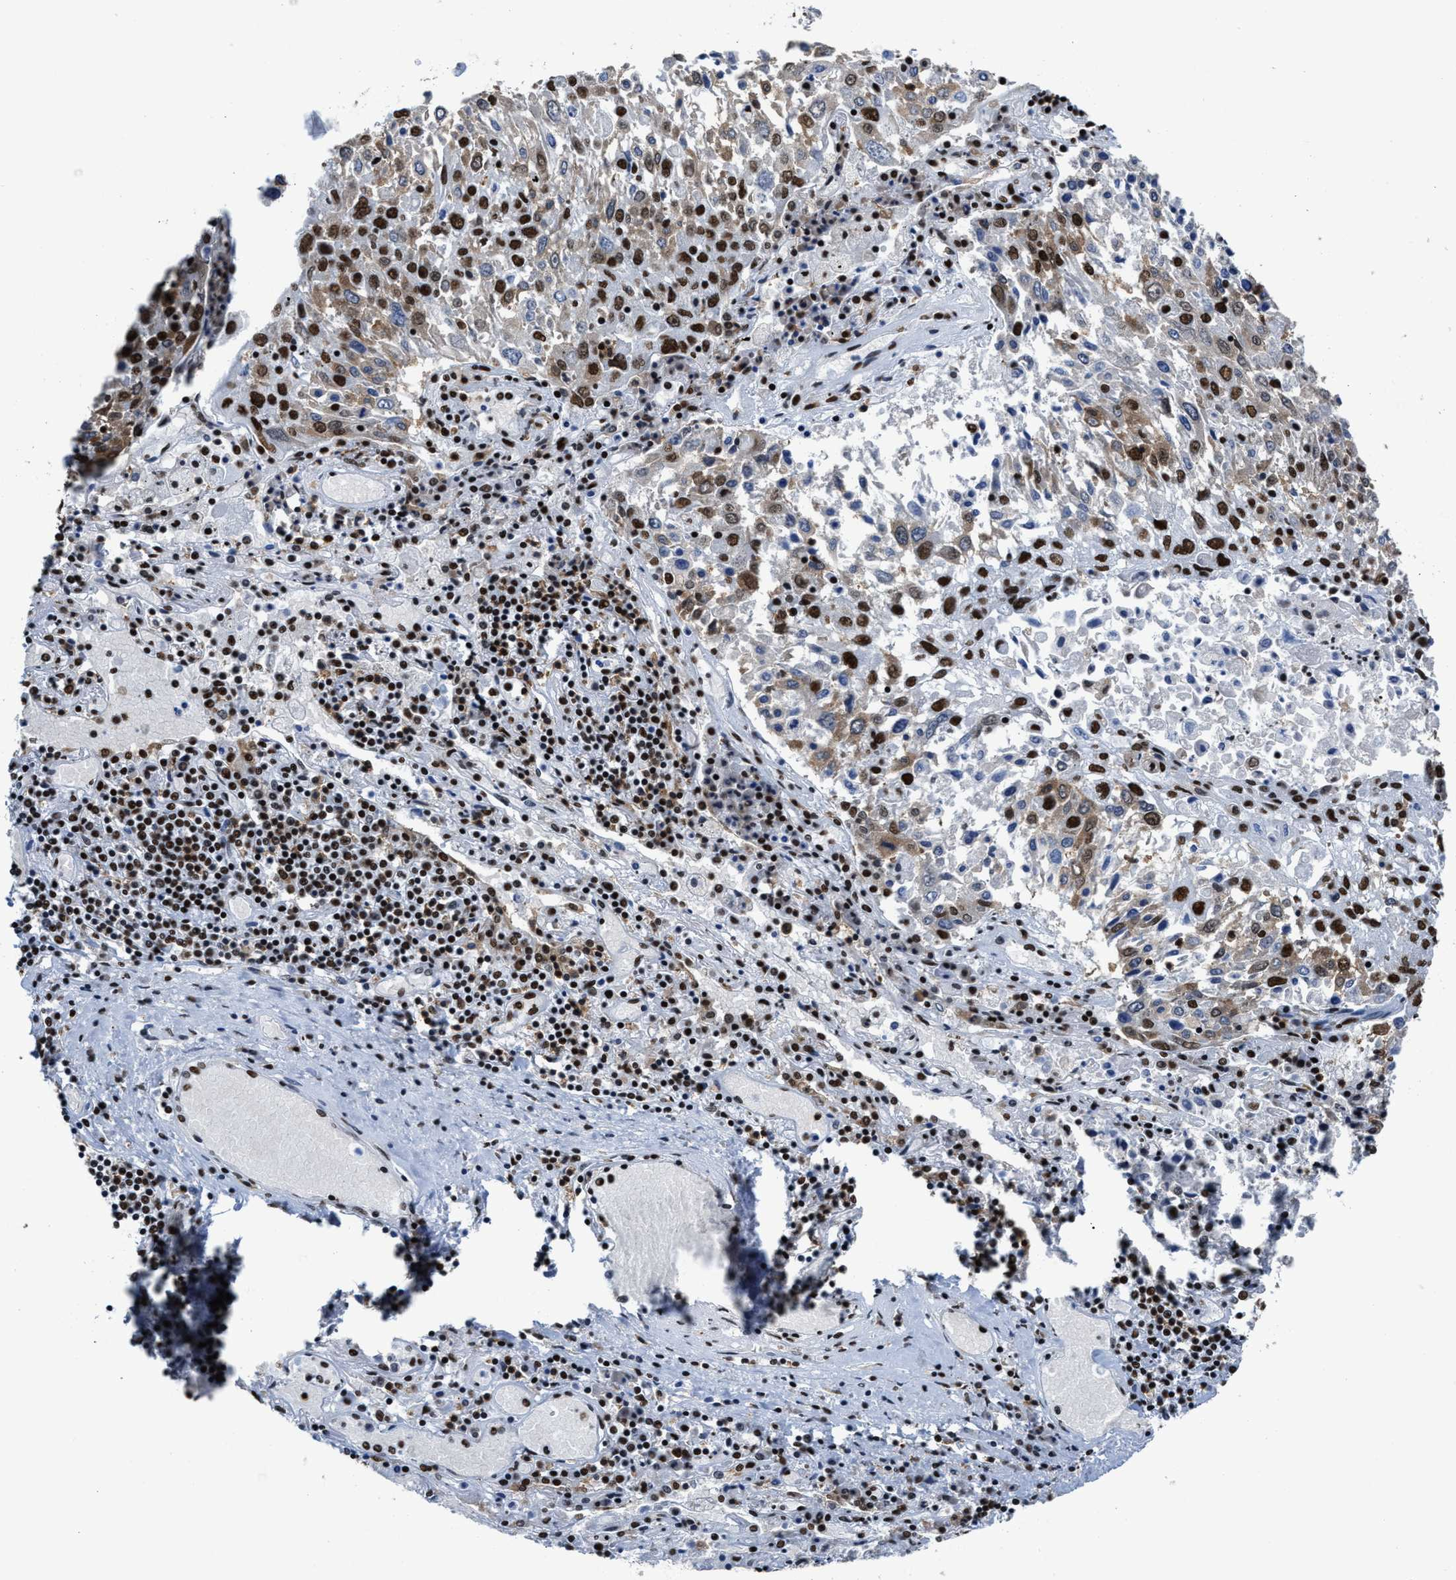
{"staining": {"intensity": "moderate", "quantity": "25%-75%", "location": "cytoplasmic/membranous,nuclear"}, "tissue": "lung cancer", "cell_type": "Tumor cells", "image_type": "cancer", "snomed": [{"axis": "morphology", "description": "Squamous cell carcinoma, NOS"}, {"axis": "topography", "description": "Lung"}], "caption": "The immunohistochemical stain highlights moderate cytoplasmic/membranous and nuclear positivity in tumor cells of squamous cell carcinoma (lung) tissue. (DAB IHC with brightfield microscopy, high magnification).", "gene": "SMARCC2", "patient": {"sex": "male", "age": 65}}